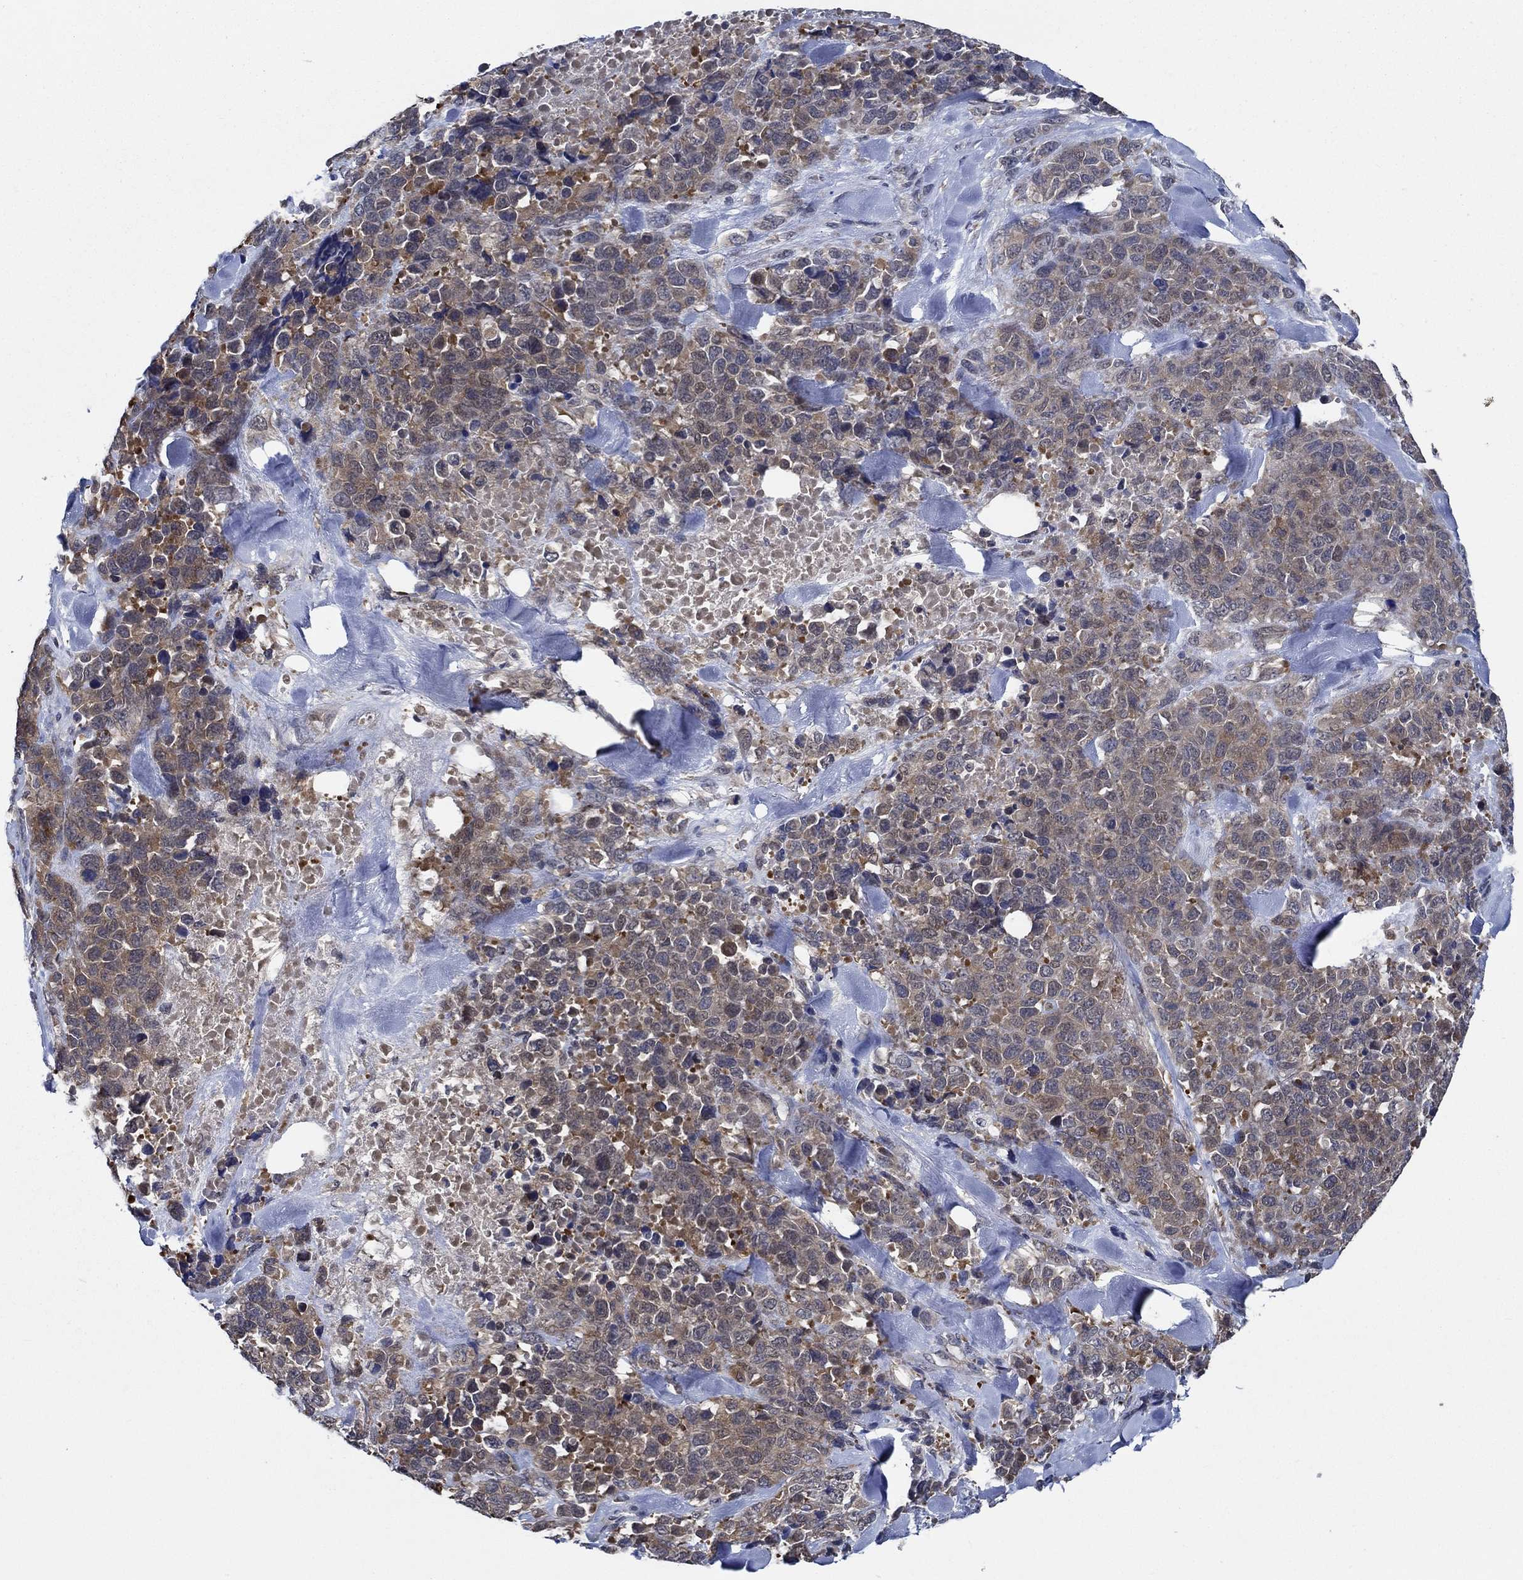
{"staining": {"intensity": "moderate", "quantity": "25%-75%", "location": "cytoplasmic/membranous"}, "tissue": "melanoma", "cell_type": "Tumor cells", "image_type": "cancer", "snomed": [{"axis": "morphology", "description": "Malignant melanoma, Metastatic site"}, {"axis": "topography", "description": "Skin"}], "caption": "Immunohistochemistry (IHC) (DAB) staining of human malignant melanoma (metastatic site) shows moderate cytoplasmic/membranous protein positivity in approximately 25%-75% of tumor cells.", "gene": "DACT1", "patient": {"sex": "male", "age": 84}}